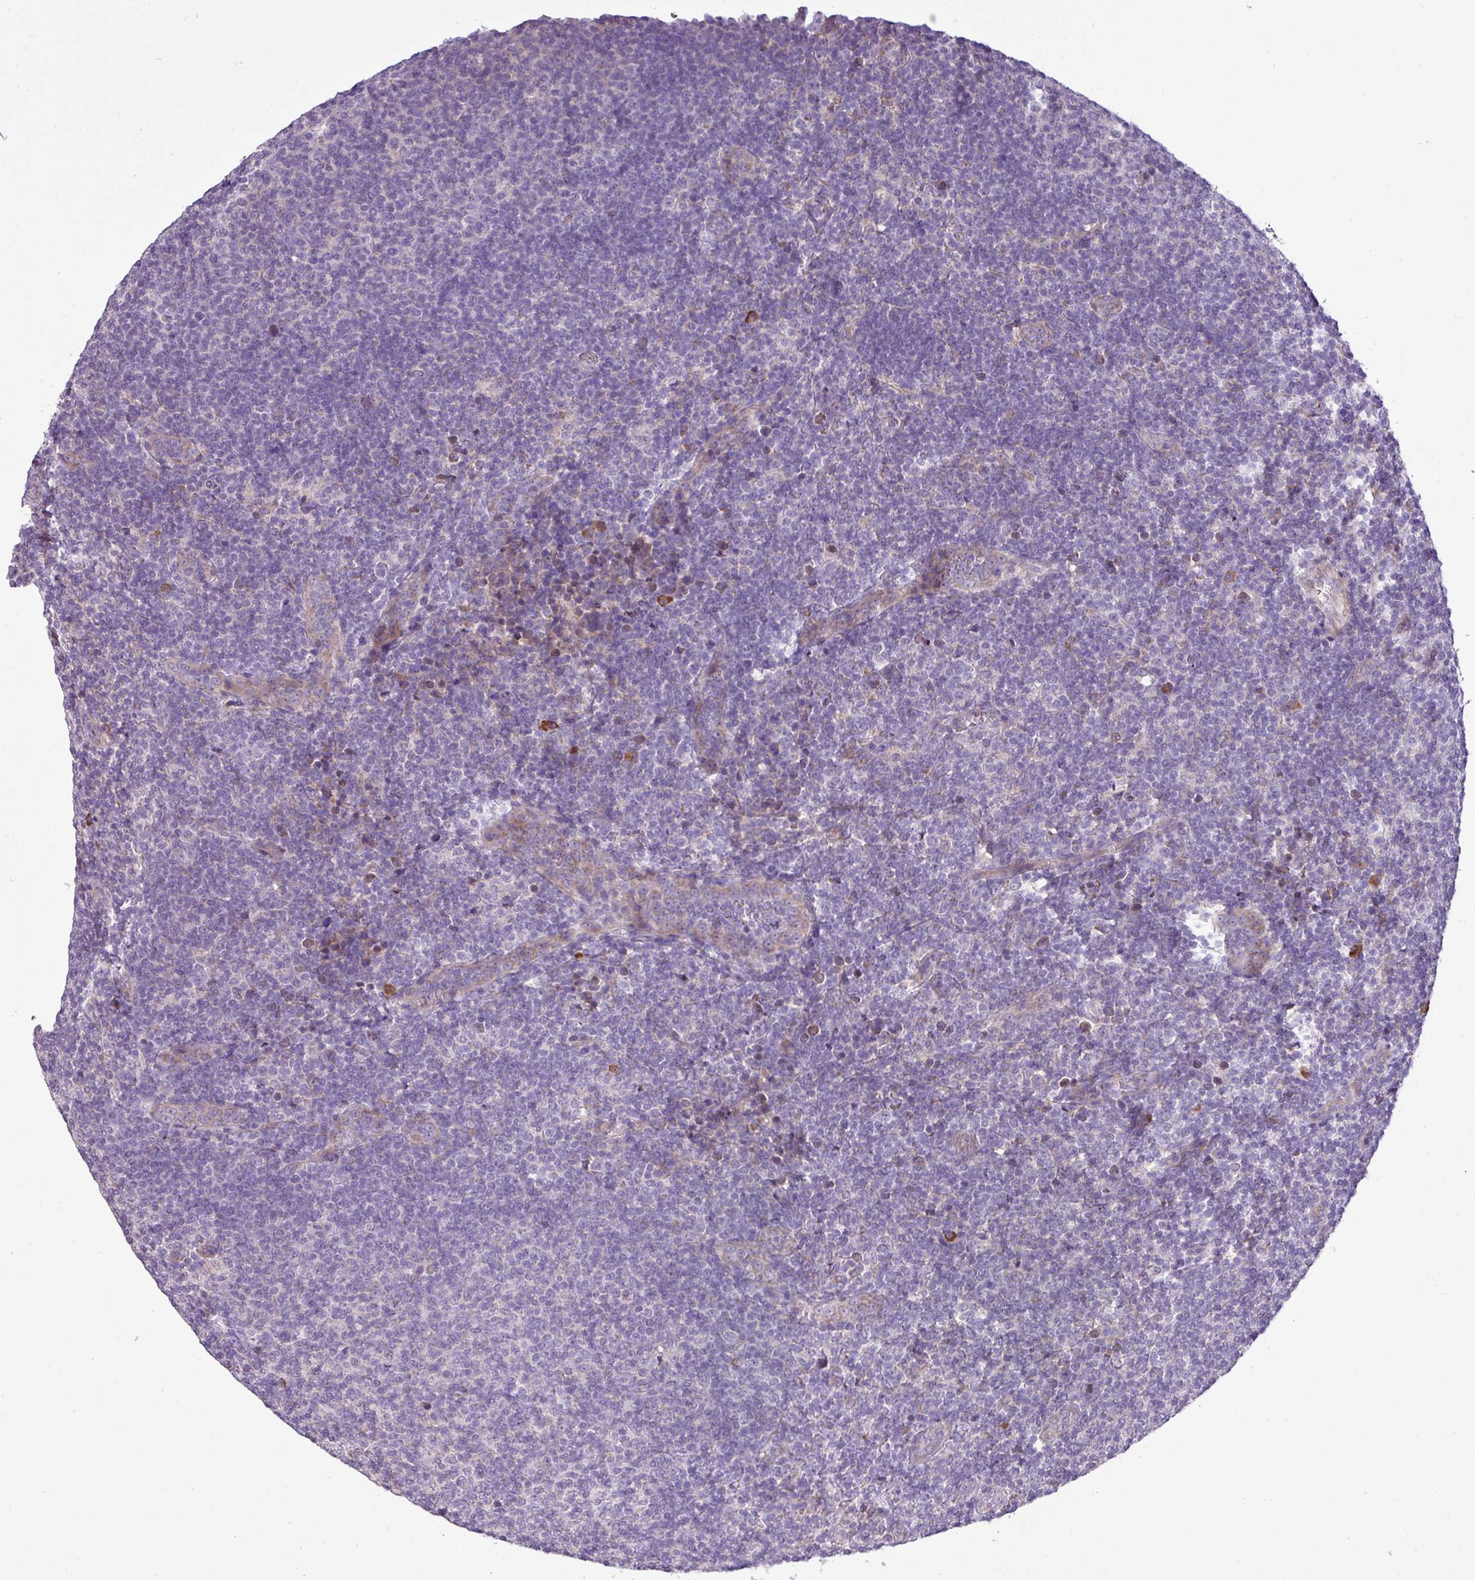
{"staining": {"intensity": "negative", "quantity": "none", "location": "none"}, "tissue": "lymphoma", "cell_type": "Tumor cells", "image_type": "cancer", "snomed": [{"axis": "morphology", "description": "Malignant lymphoma, non-Hodgkin's type, Low grade"}, {"axis": "topography", "description": "Lymph node"}], "caption": "Tumor cells show no significant protein expression in low-grade malignant lymphoma, non-Hodgkin's type.", "gene": "MOCS3", "patient": {"sex": "male", "age": 66}}